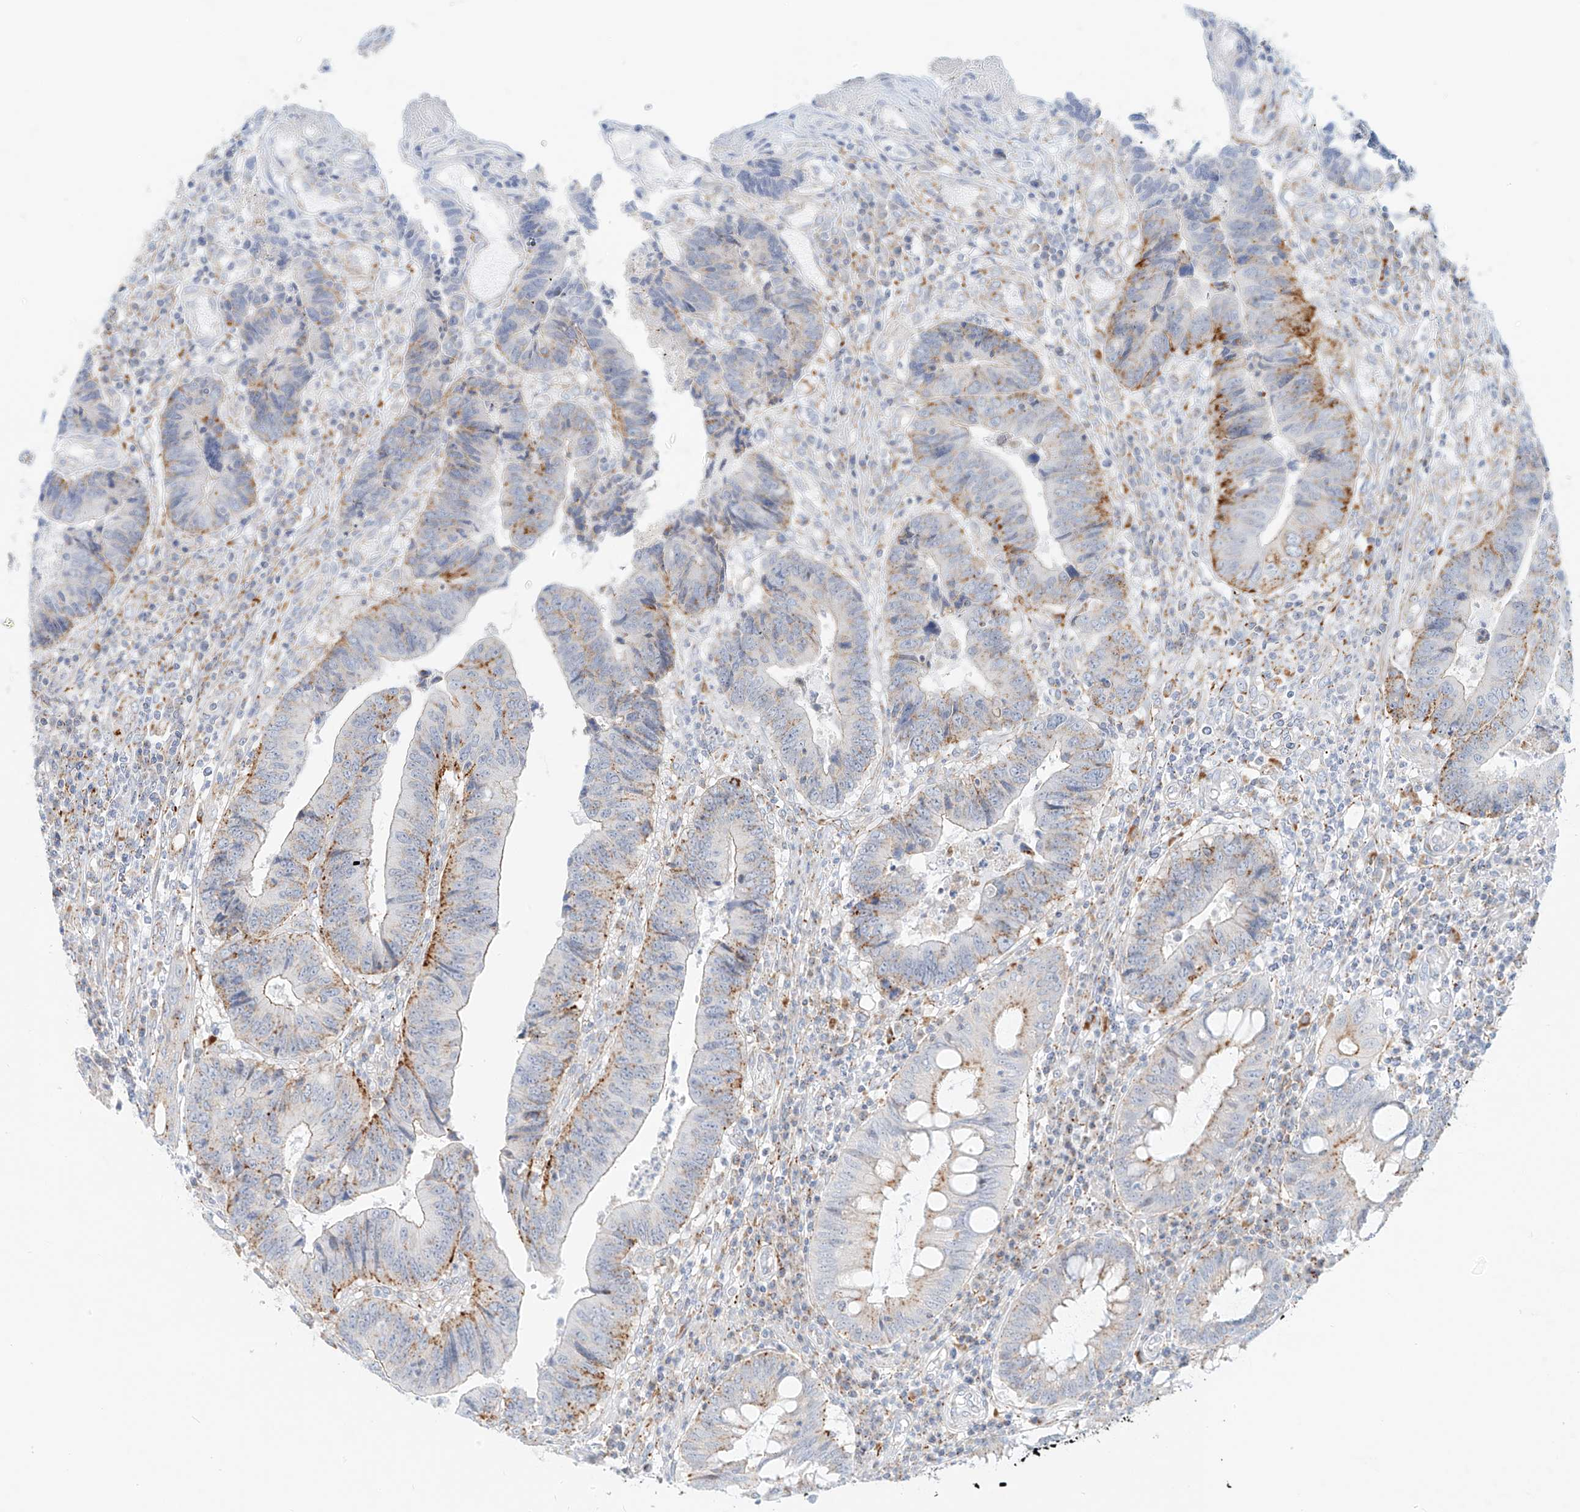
{"staining": {"intensity": "moderate", "quantity": ">75%", "location": "cytoplasmic/membranous"}, "tissue": "colorectal cancer", "cell_type": "Tumor cells", "image_type": "cancer", "snomed": [{"axis": "morphology", "description": "Adenocarcinoma, NOS"}, {"axis": "topography", "description": "Rectum"}], "caption": "Human colorectal cancer stained for a protein (brown) demonstrates moderate cytoplasmic/membranous positive staining in about >75% of tumor cells.", "gene": "SLC35F6", "patient": {"sex": "male", "age": 84}}